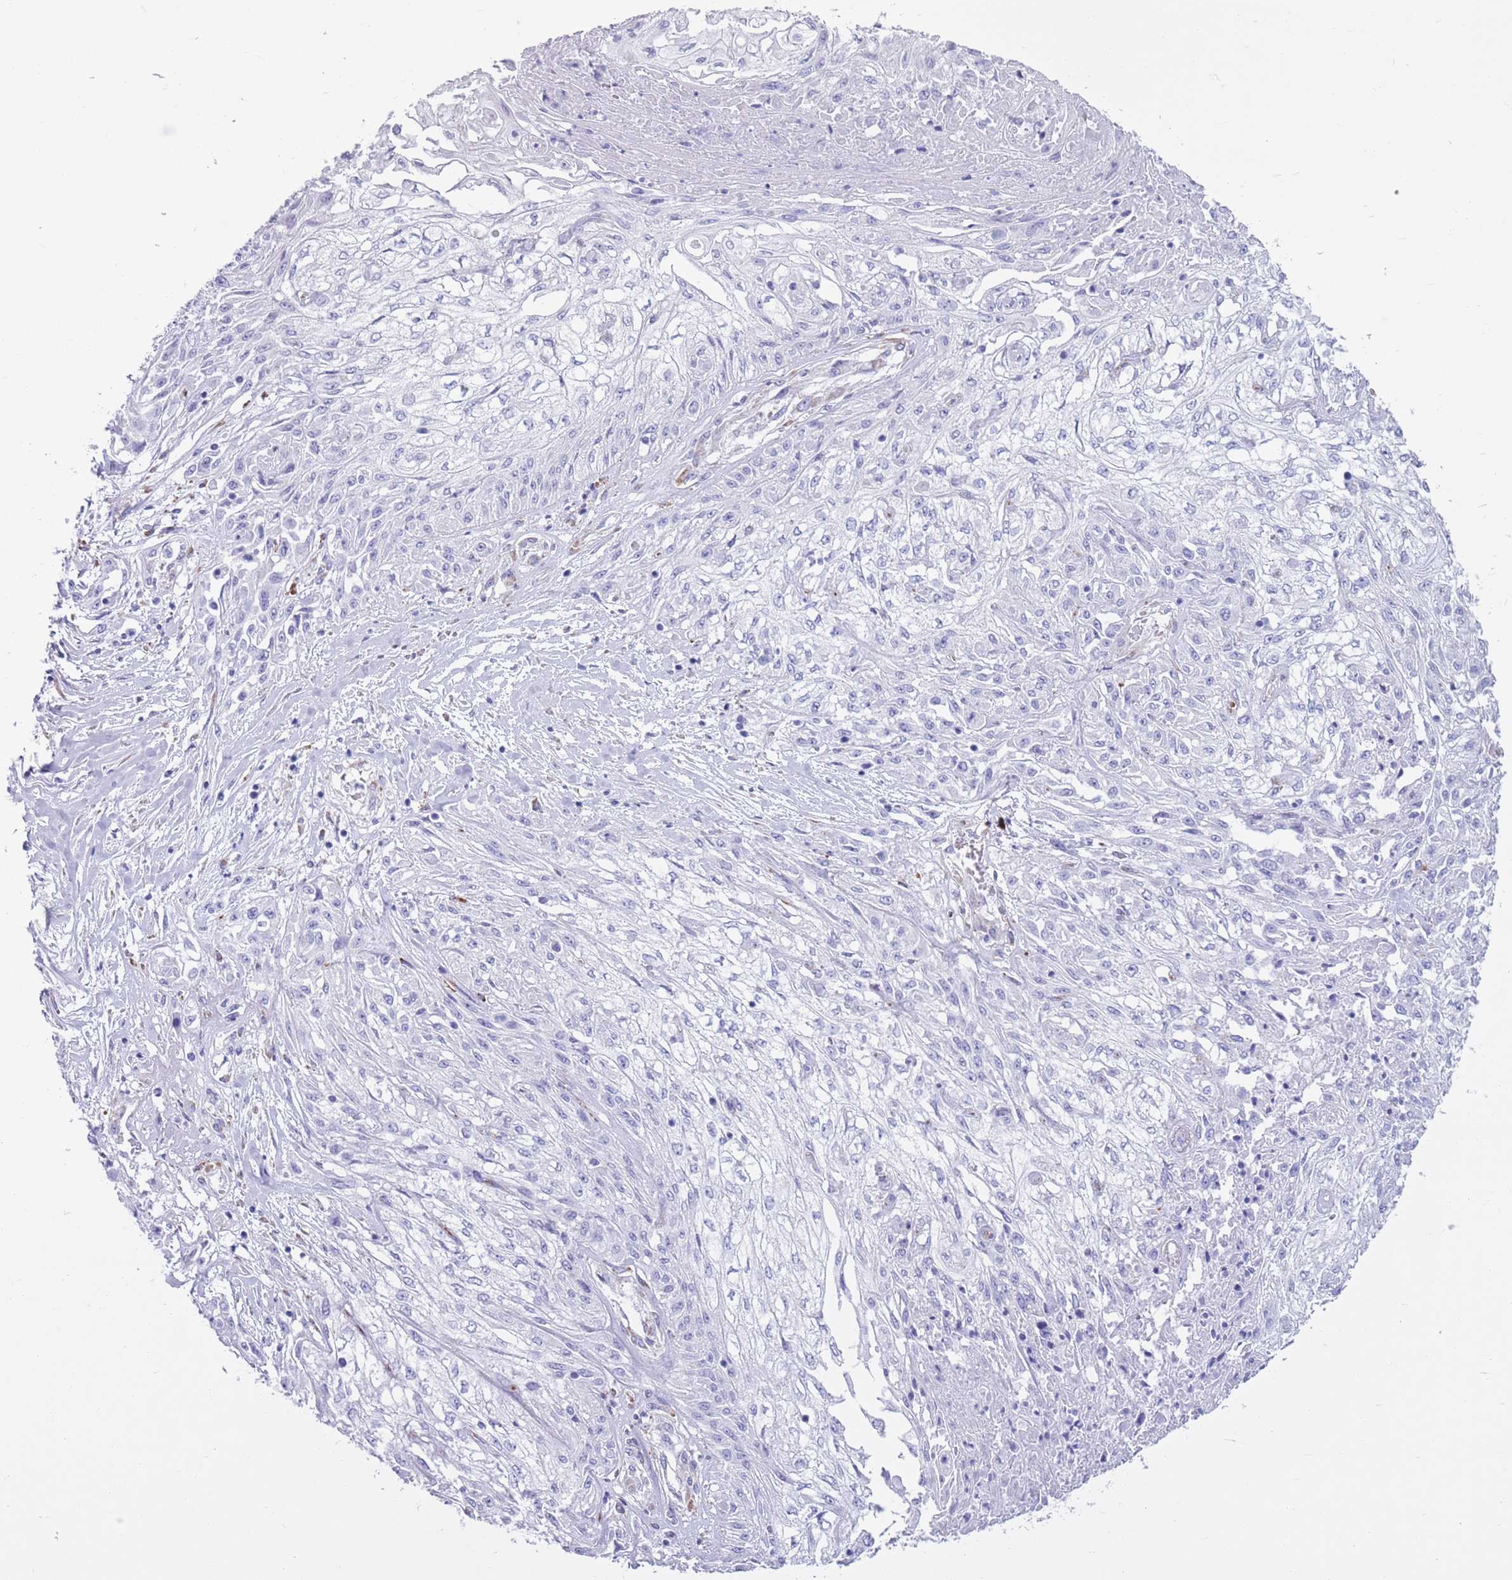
{"staining": {"intensity": "negative", "quantity": "none", "location": "none"}, "tissue": "skin cancer", "cell_type": "Tumor cells", "image_type": "cancer", "snomed": [{"axis": "morphology", "description": "Squamous cell carcinoma, NOS"}, {"axis": "morphology", "description": "Squamous cell carcinoma, metastatic, NOS"}, {"axis": "topography", "description": "Skin"}, {"axis": "topography", "description": "Lymph node"}], "caption": "Immunohistochemical staining of skin cancer (metastatic squamous cell carcinoma) shows no significant positivity in tumor cells. Nuclei are stained in blue.", "gene": "LY6G5B", "patient": {"sex": "male", "age": 75}}